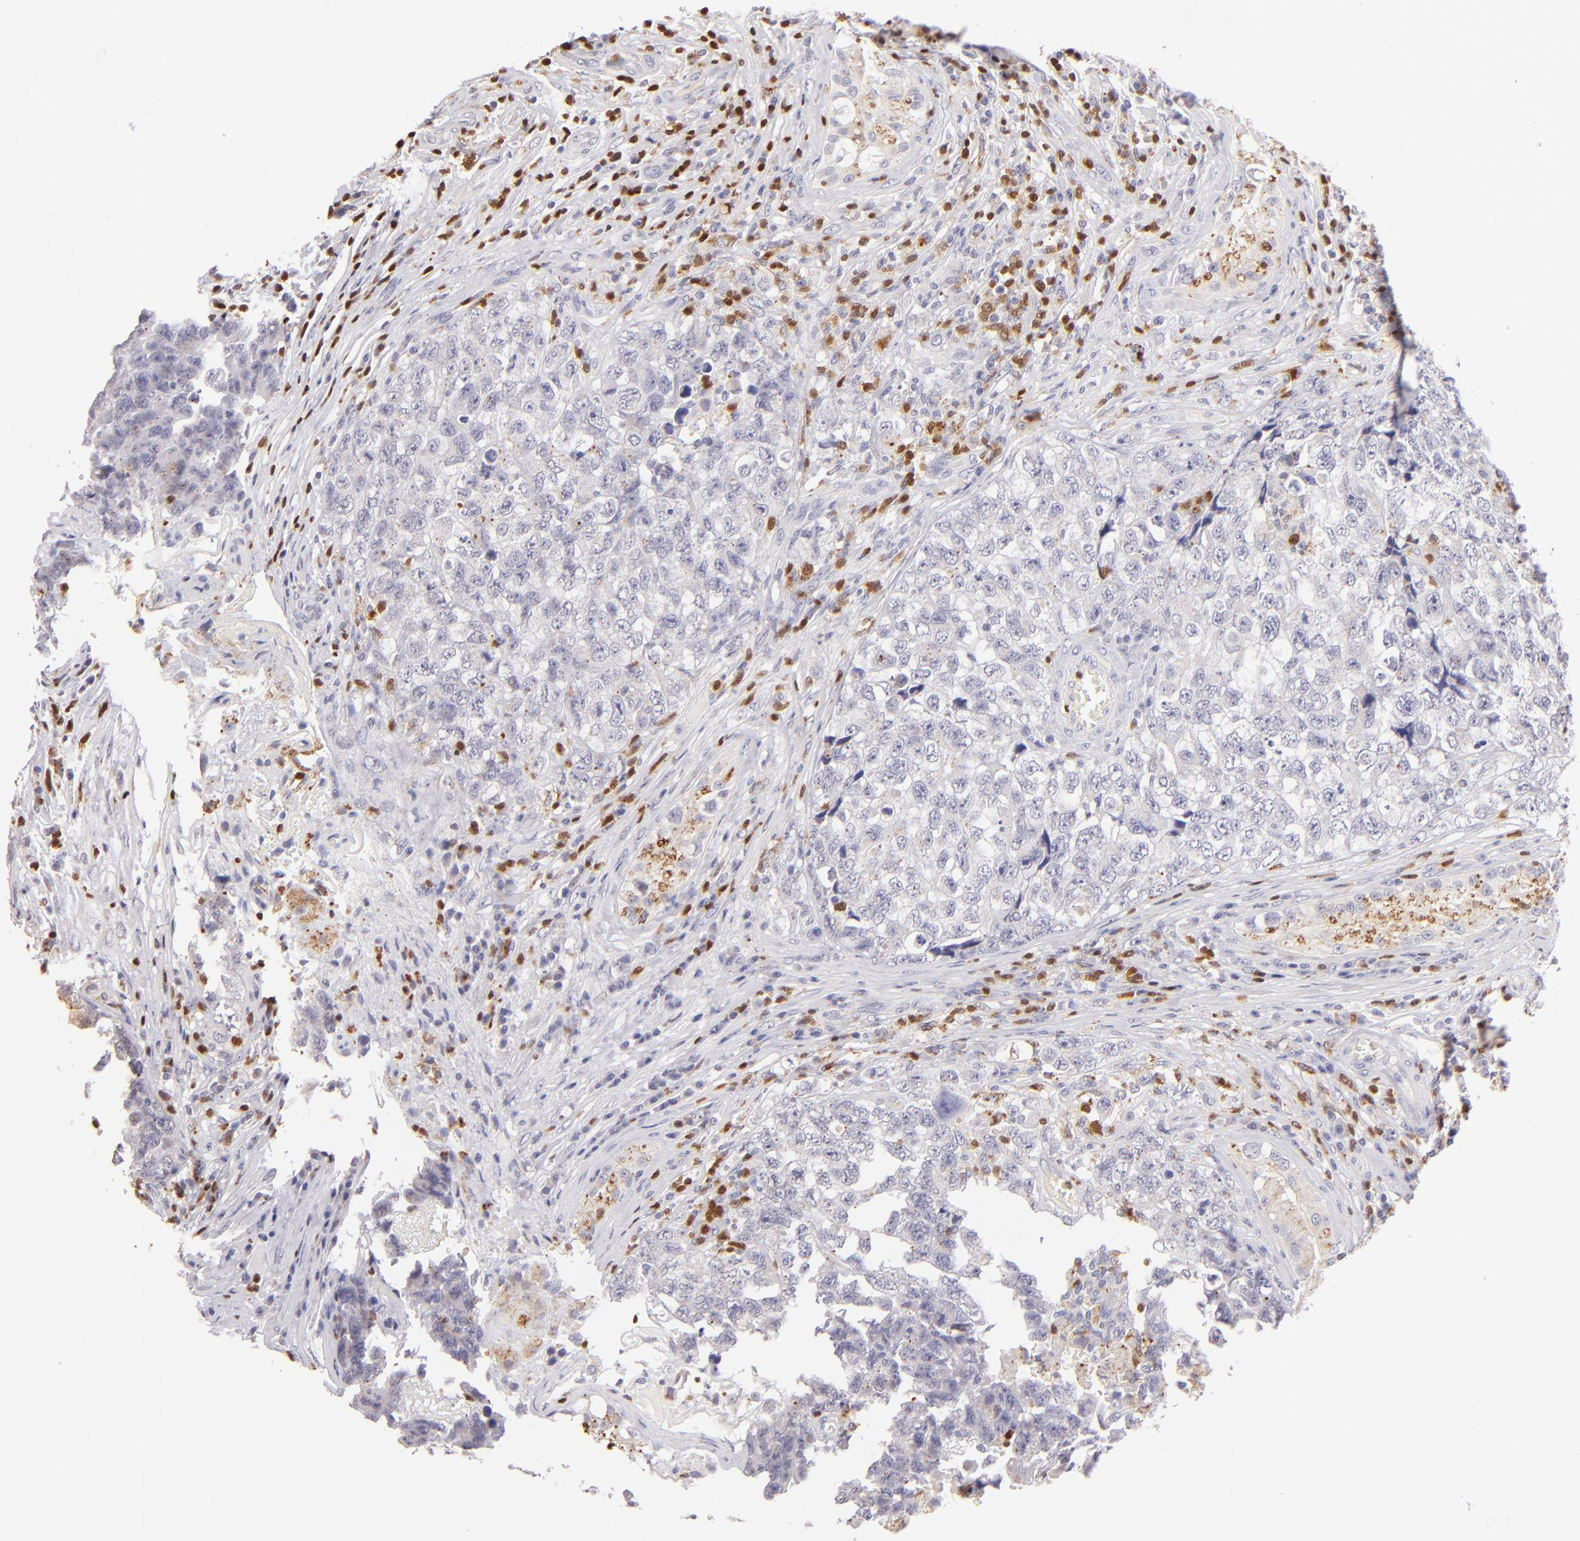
{"staining": {"intensity": "negative", "quantity": "none", "location": "none"}, "tissue": "testis cancer", "cell_type": "Tumor cells", "image_type": "cancer", "snomed": [{"axis": "morphology", "description": "Carcinoma, Embryonal, NOS"}, {"axis": "topography", "description": "Testis"}], "caption": "The immunohistochemistry micrograph has no significant staining in tumor cells of testis cancer (embryonal carcinoma) tissue. Nuclei are stained in blue.", "gene": "ZAP70", "patient": {"sex": "male", "age": 31}}